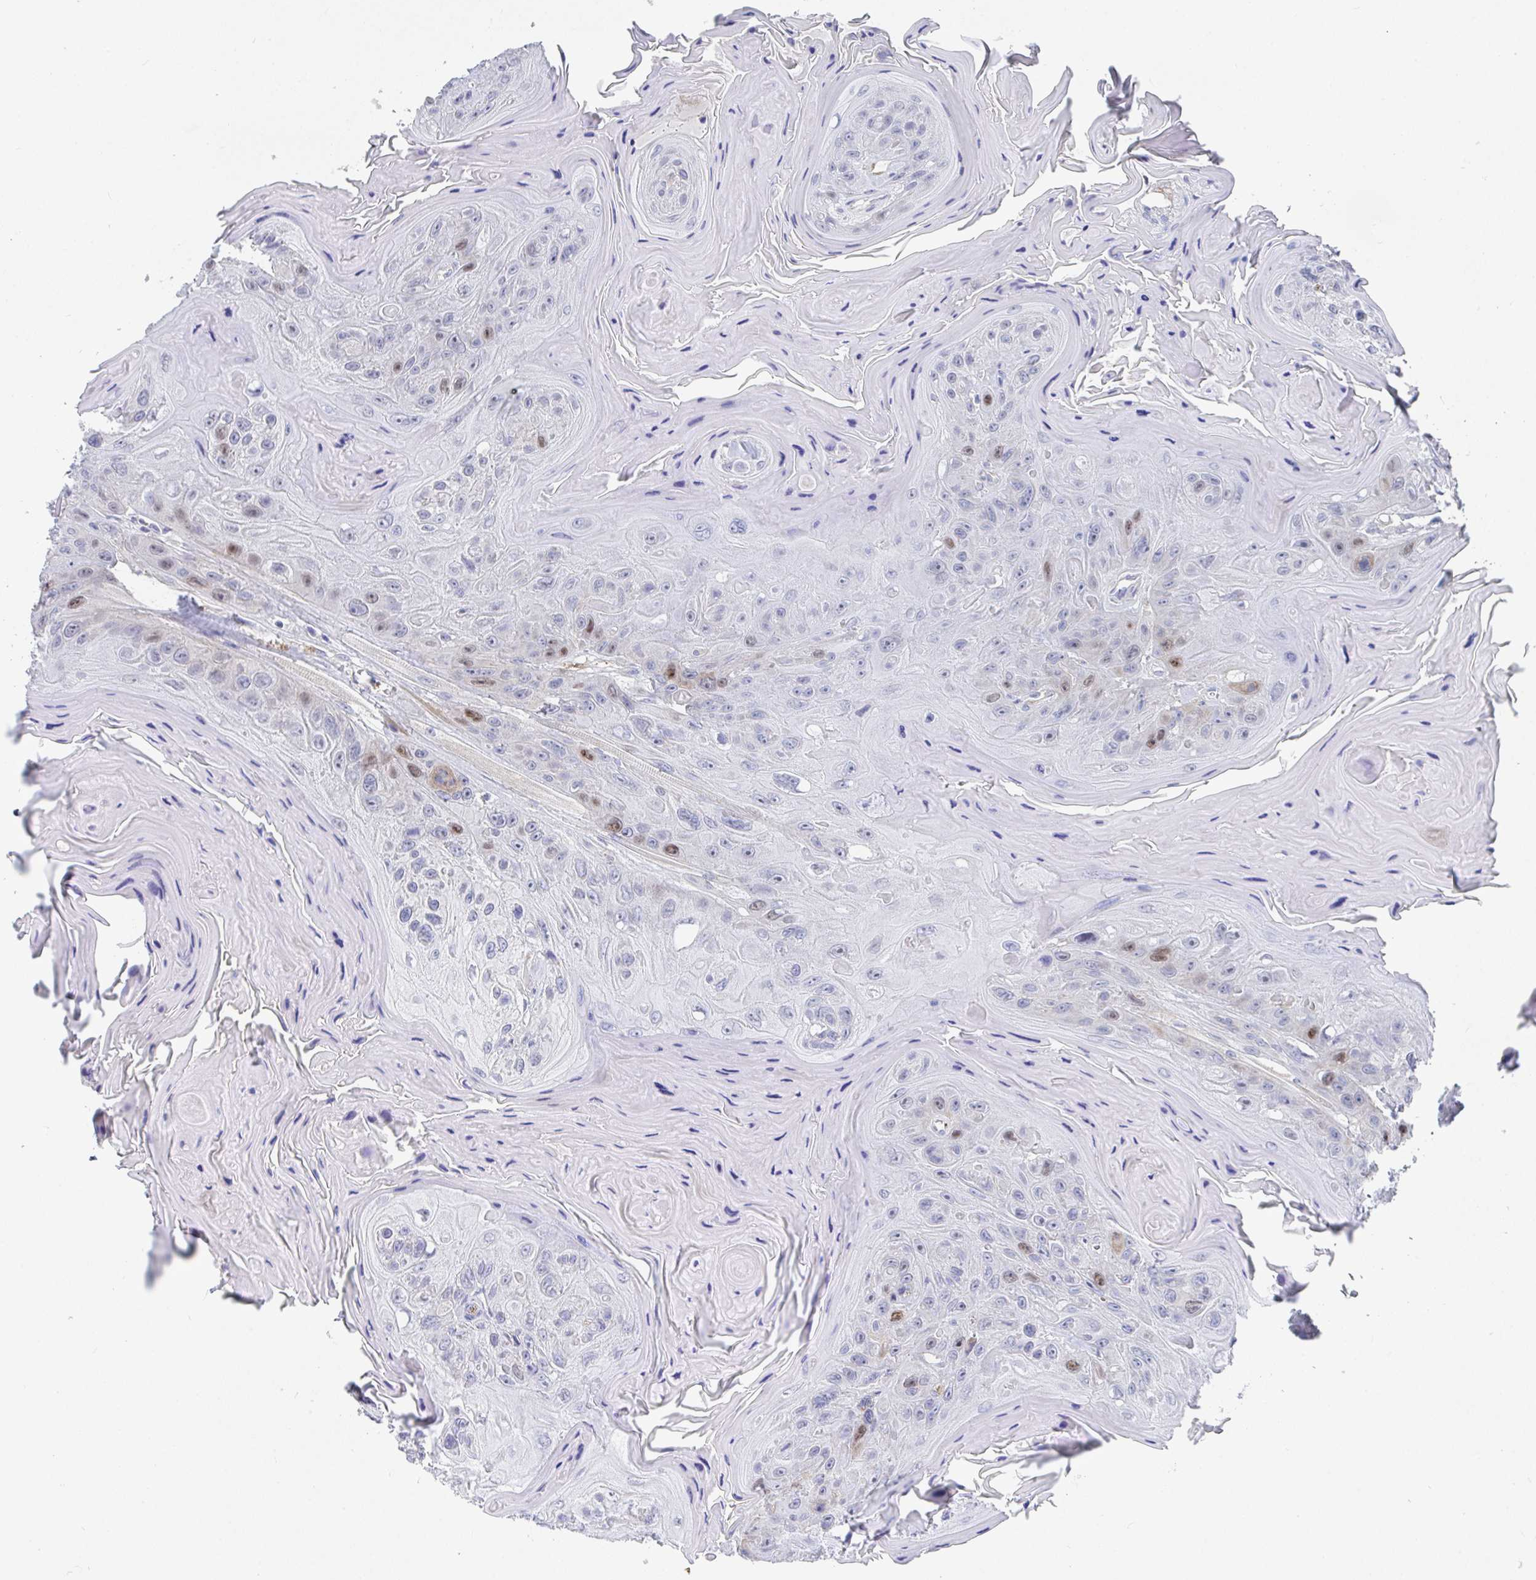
{"staining": {"intensity": "moderate", "quantity": "<25%", "location": "nuclear"}, "tissue": "head and neck cancer", "cell_type": "Tumor cells", "image_type": "cancer", "snomed": [{"axis": "morphology", "description": "Squamous cell carcinoma, NOS"}, {"axis": "topography", "description": "Head-Neck"}], "caption": "The micrograph displays staining of head and neck squamous cell carcinoma, revealing moderate nuclear protein staining (brown color) within tumor cells.", "gene": "ATP5F1C", "patient": {"sex": "female", "age": 59}}